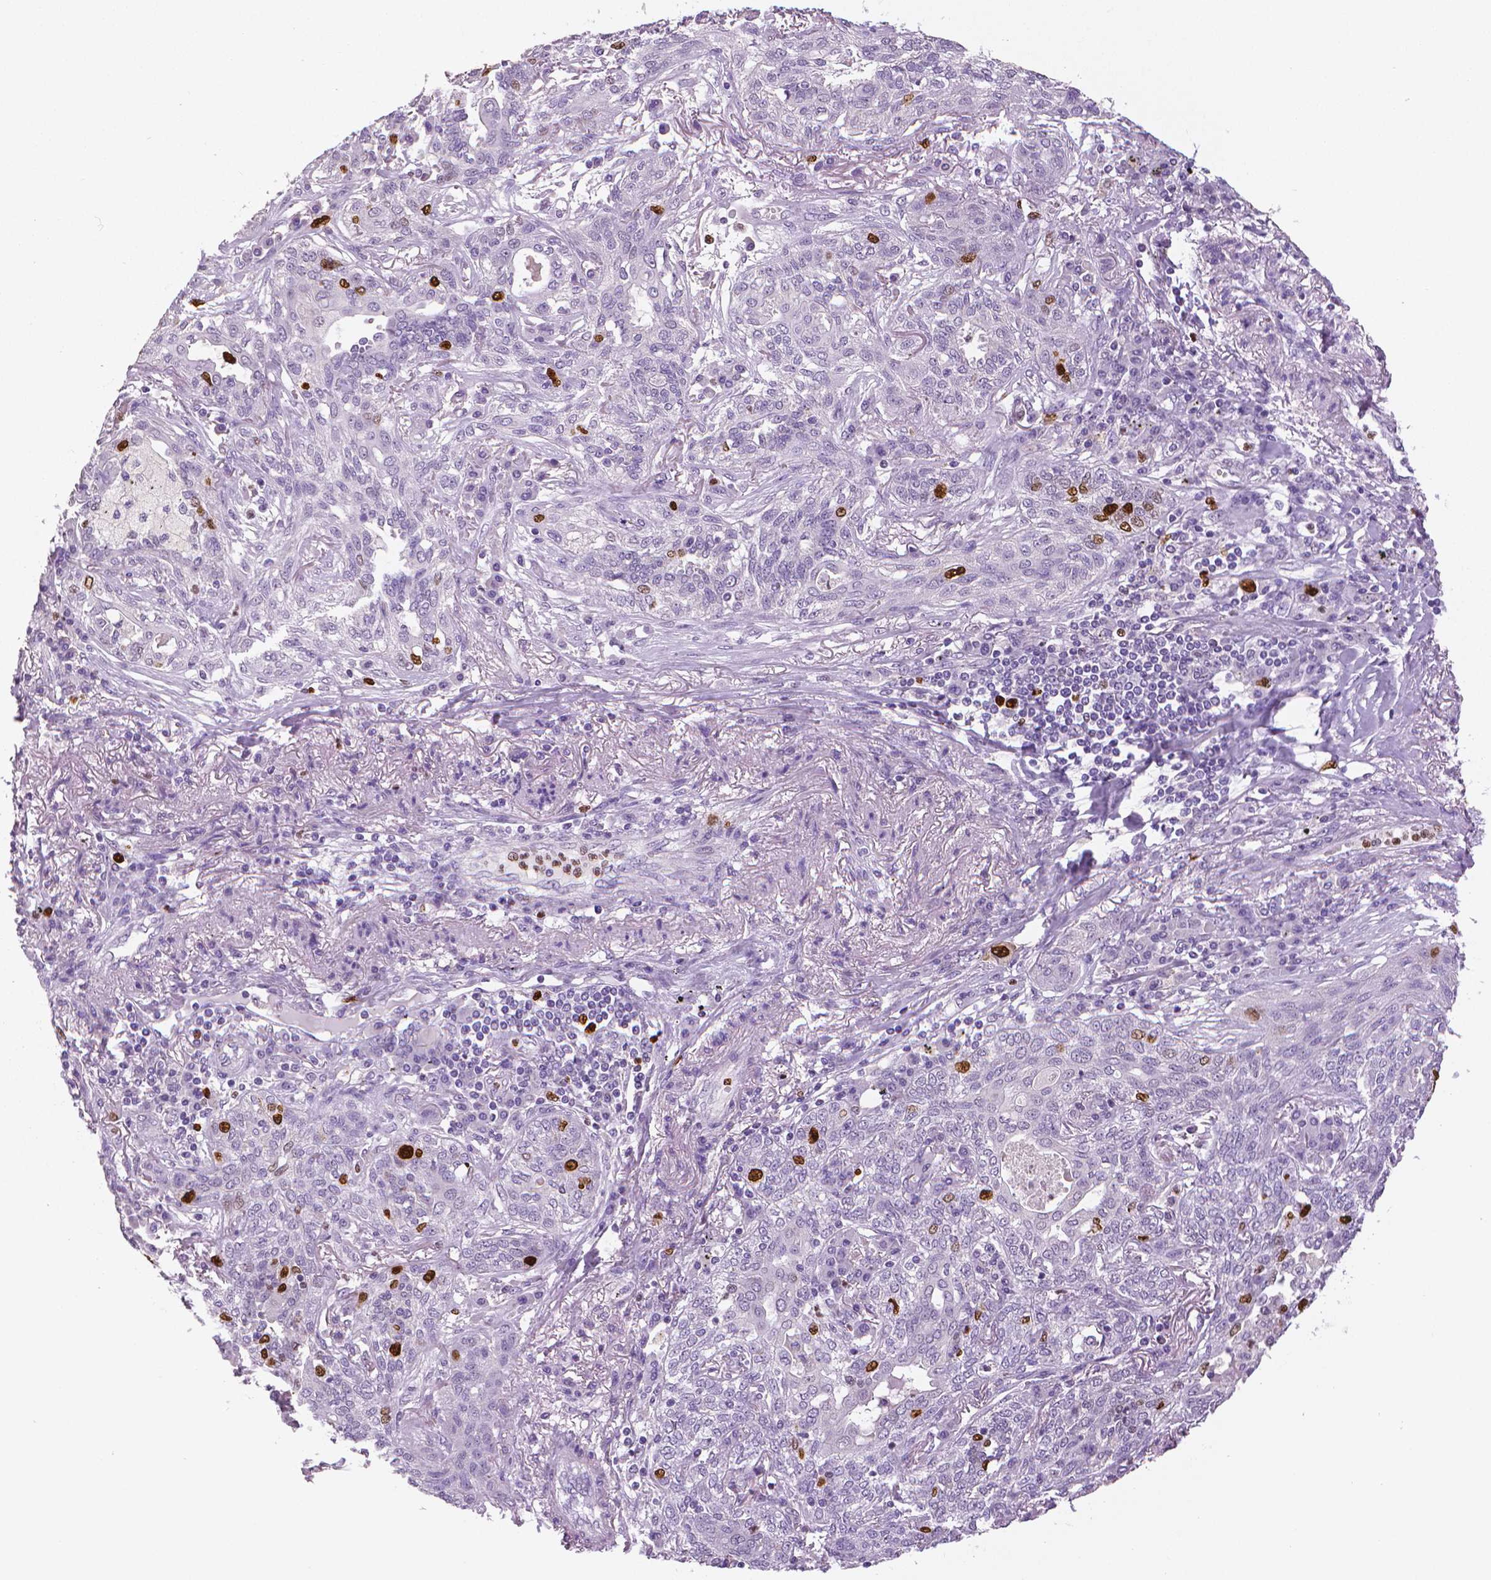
{"staining": {"intensity": "strong", "quantity": "<25%", "location": "nuclear"}, "tissue": "lung cancer", "cell_type": "Tumor cells", "image_type": "cancer", "snomed": [{"axis": "morphology", "description": "Squamous cell carcinoma, NOS"}, {"axis": "topography", "description": "Lung"}], "caption": "Protein expression analysis of human lung squamous cell carcinoma reveals strong nuclear staining in about <25% of tumor cells. (IHC, brightfield microscopy, high magnification).", "gene": "MKI67", "patient": {"sex": "female", "age": 70}}